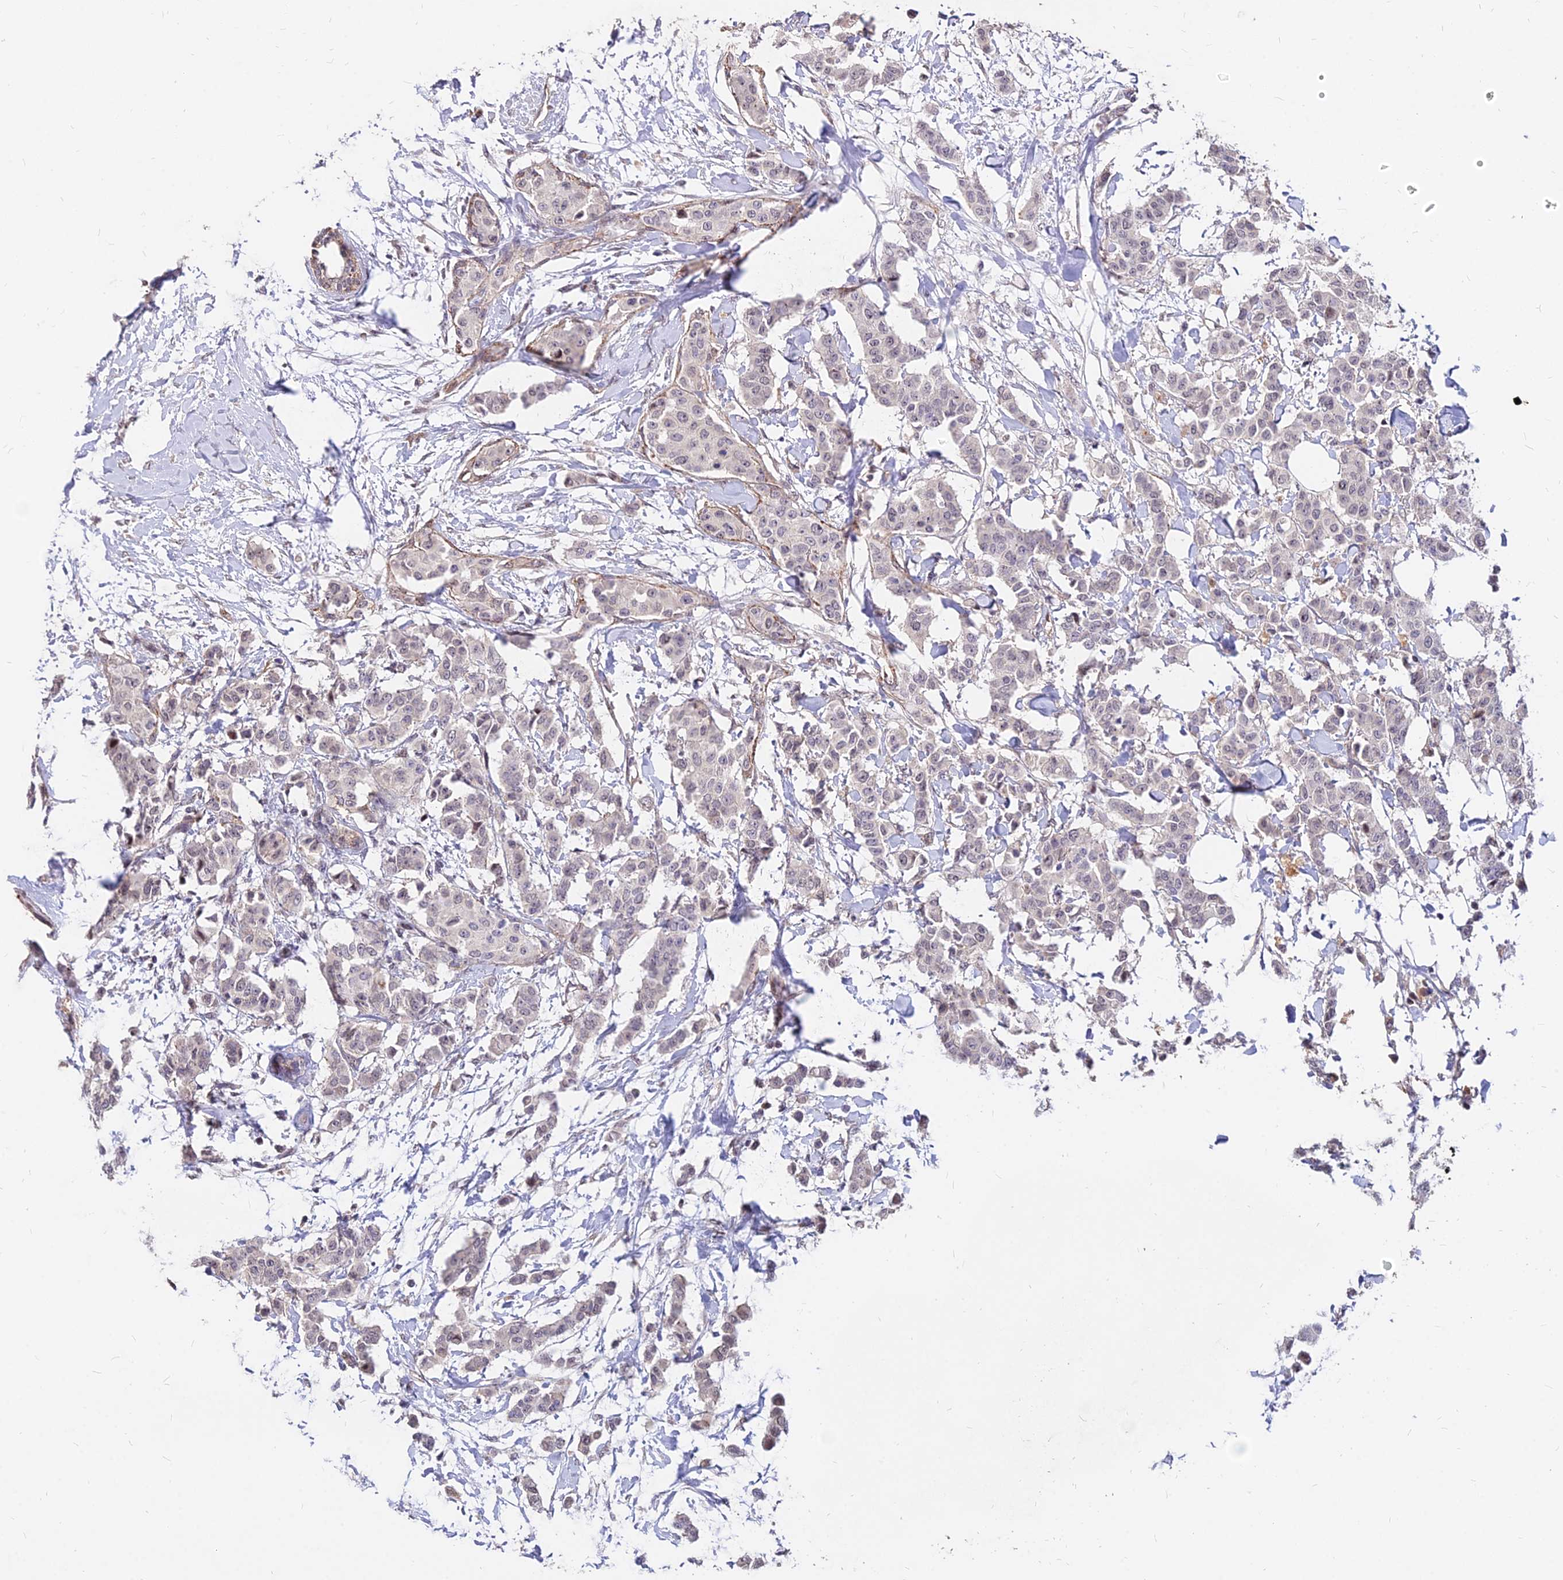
{"staining": {"intensity": "weak", "quantity": "<25%", "location": "nuclear"}, "tissue": "breast cancer", "cell_type": "Tumor cells", "image_type": "cancer", "snomed": [{"axis": "morphology", "description": "Duct carcinoma"}, {"axis": "topography", "description": "Breast"}], "caption": "High power microscopy image of an IHC micrograph of breast infiltrating ductal carcinoma, revealing no significant positivity in tumor cells. (Immunohistochemistry (ihc), brightfield microscopy, high magnification).", "gene": "C11orf68", "patient": {"sex": "female", "age": 40}}